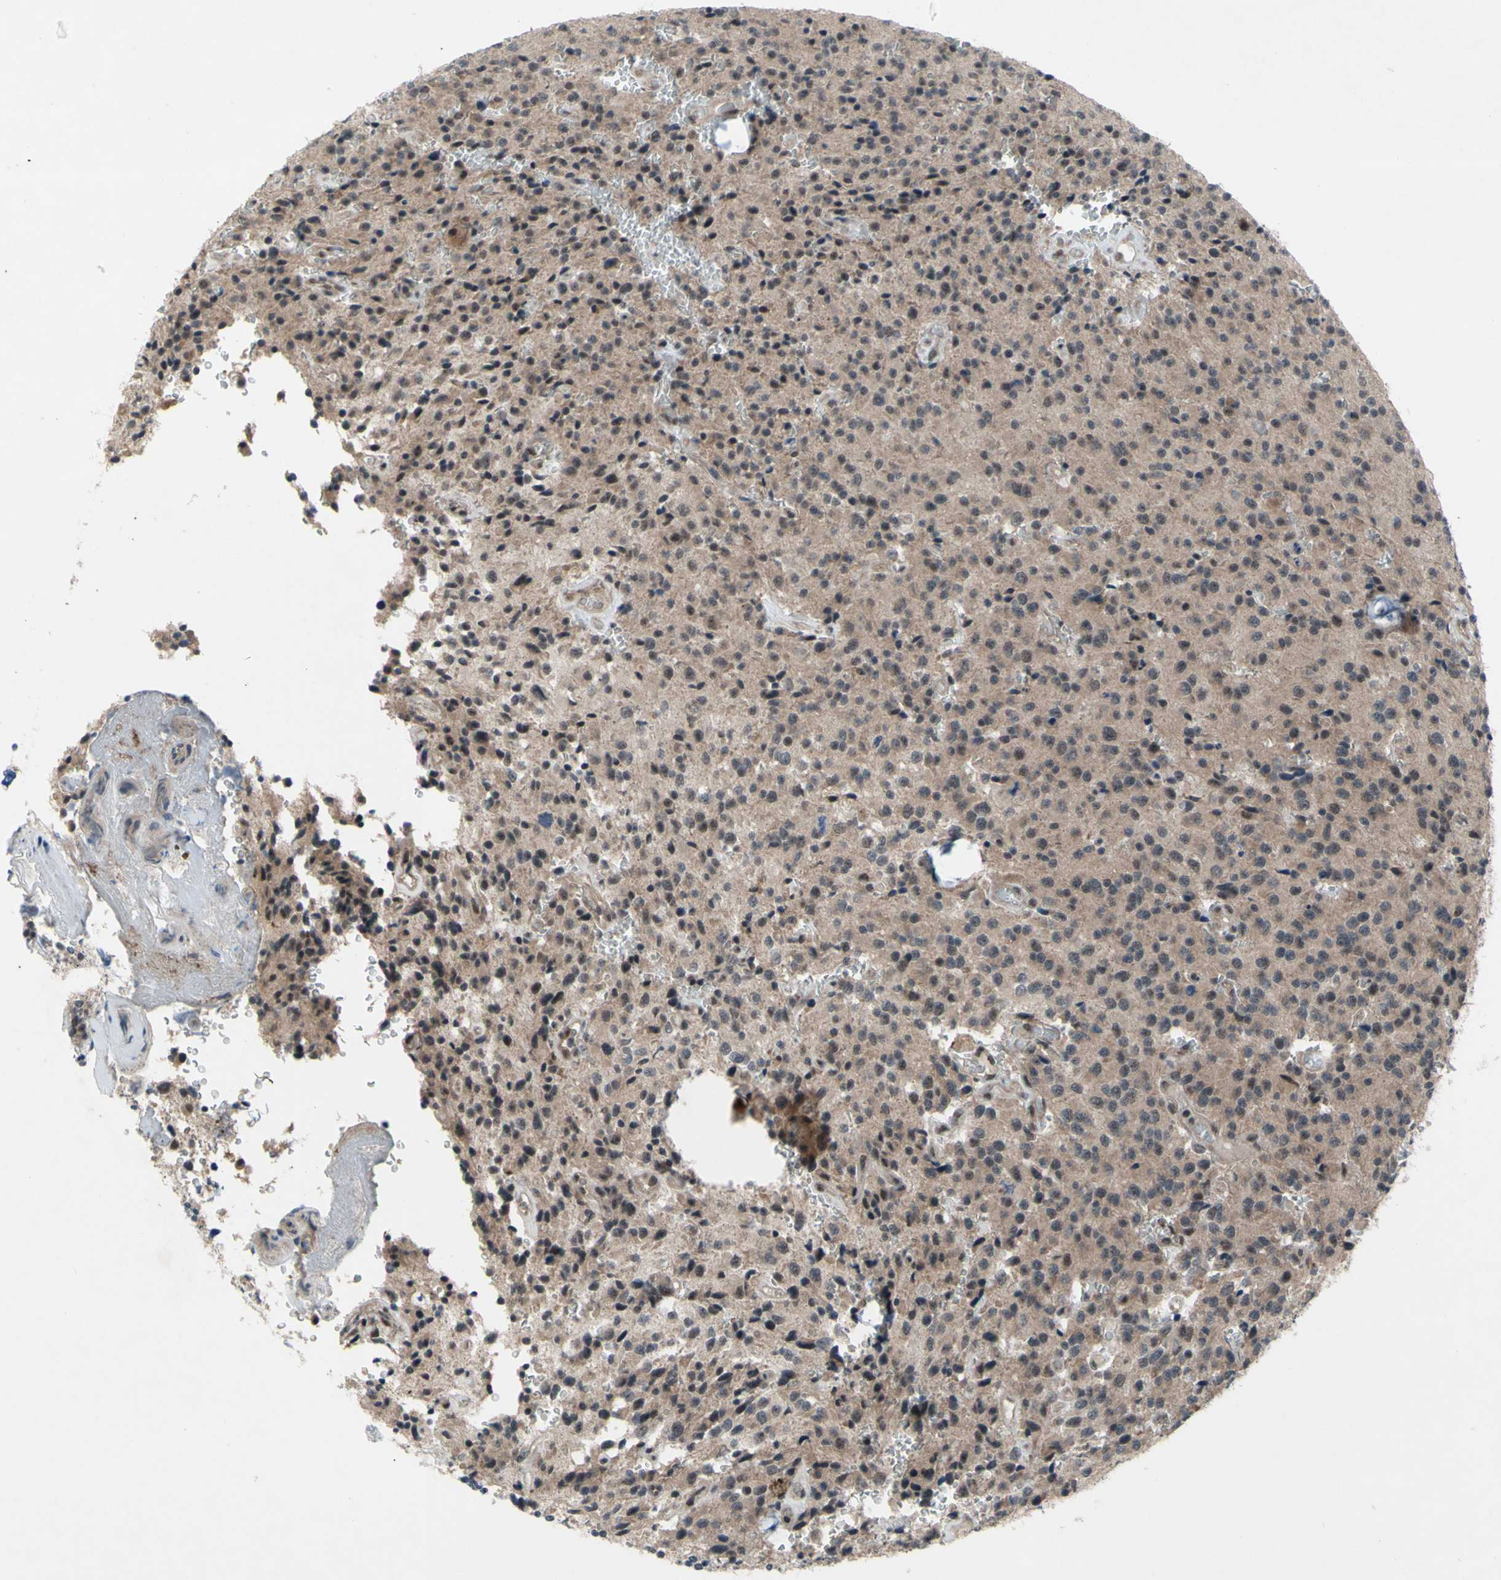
{"staining": {"intensity": "weak", "quantity": "<25%", "location": "nuclear"}, "tissue": "glioma", "cell_type": "Tumor cells", "image_type": "cancer", "snomed": [{"axis": "morphology", "description": "Glioma, malignant, Low grade"}, {"axis": "topography", "description": "Brain"}], "caption": "An image of human malignant glioma (low-grade) is negative for staining in tumor cells.", "gene": "TRDMT1", "patient": {"sex": "male", "age": 58}}